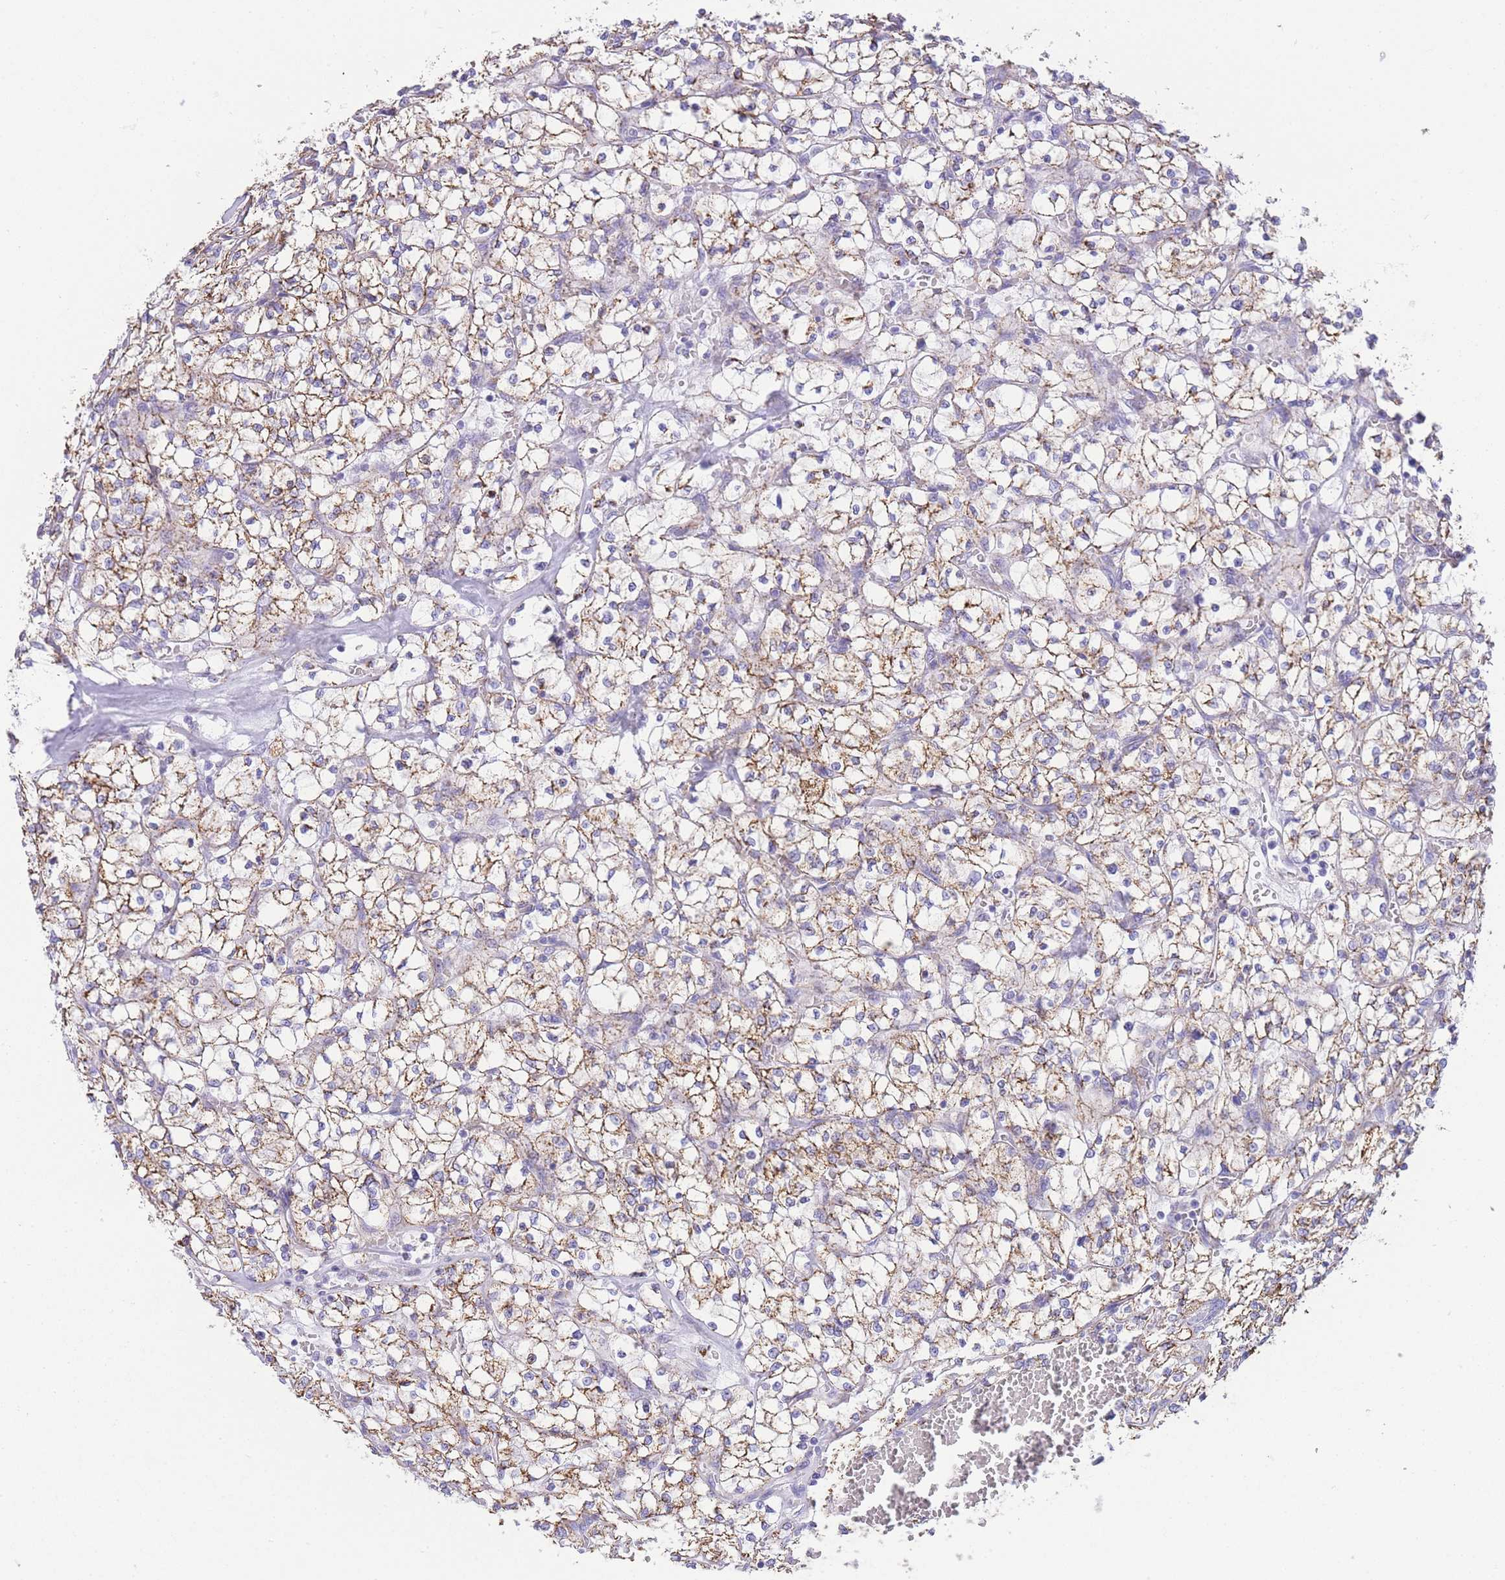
{"staining": {"intensity": "moderate", "quantity": ">75%", "location": "cytoplasmic/membranous"}, "tissue": "renal cancer", "cell_type": "Tumor cells", "image_type": "cancer", "snomed": [{"axis": "morphology", "description": "Adenocarcinoma, NOS"}, {"axis": "topography", "description": "Kidney"}], "caption": "Adenocarcinoma (renal) stained with a protein marker exhibits moderate staining in tumor cells.", "gene": "ACSM4", "patient": {"sex": "female", "age": 64}}